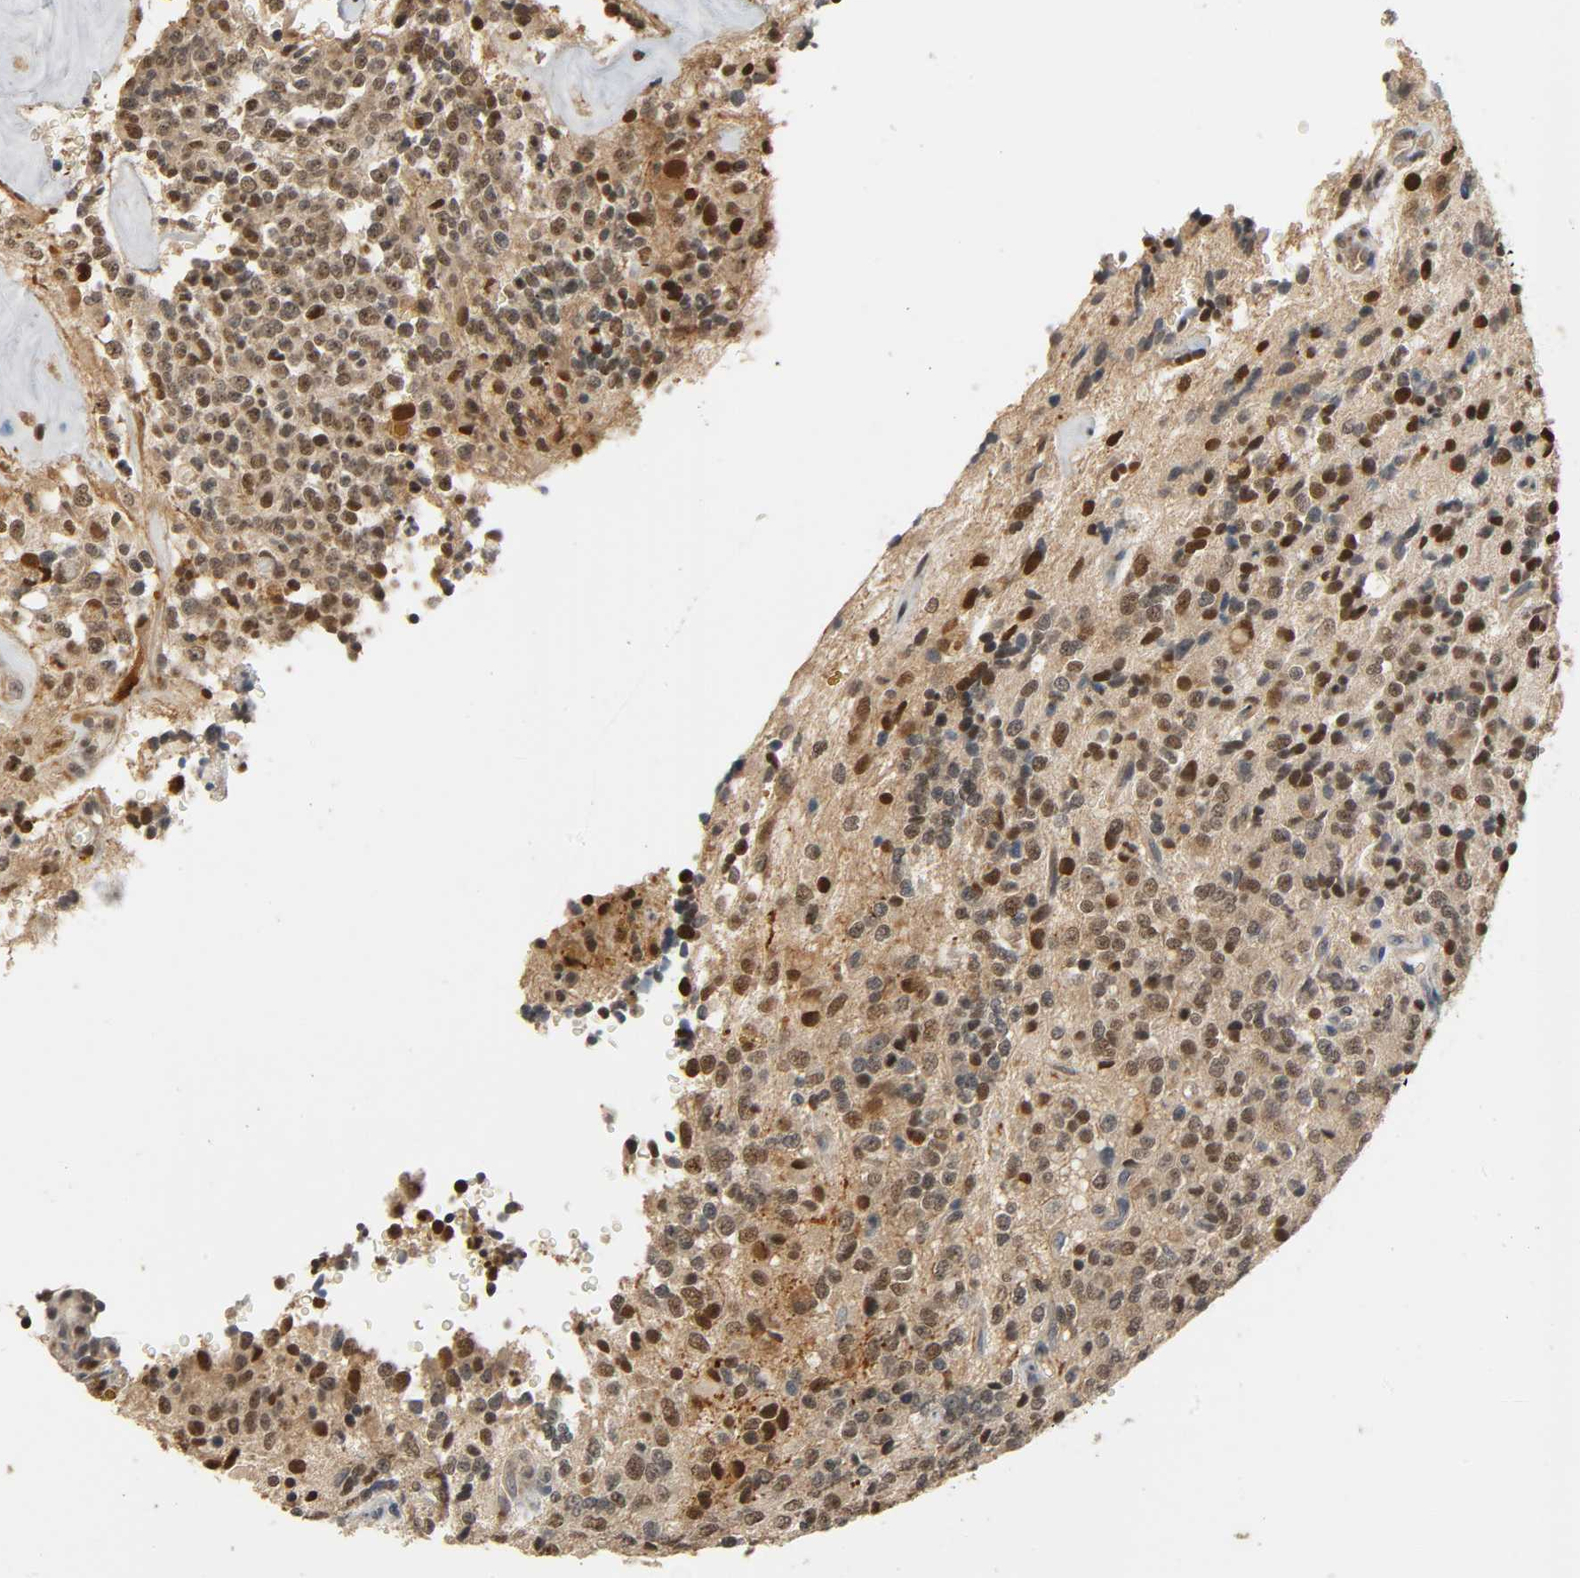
{"staining": {"intensity": "strong", "quantity": "25%-75%", "location": "cytoplasmic/membranous,nuclear"}, "tissue": "glioma", "cell_type": "Tumor cells", "image_type": "cancer", "snomed": [{"axis": "morphology", "description": "Glioma, malignant, High grade"}, {"axis": "topography", "description": "pancreas cauda"}], "caption": "Protein staining of malignant glioma (high-grade) tissue demonstrates strong cytoplasmic/membranous and nuclear expression in about 25%-75% of tumor cells.", "gene": "ZFPM2", "patient": {"sex": "male", "age": 60}}